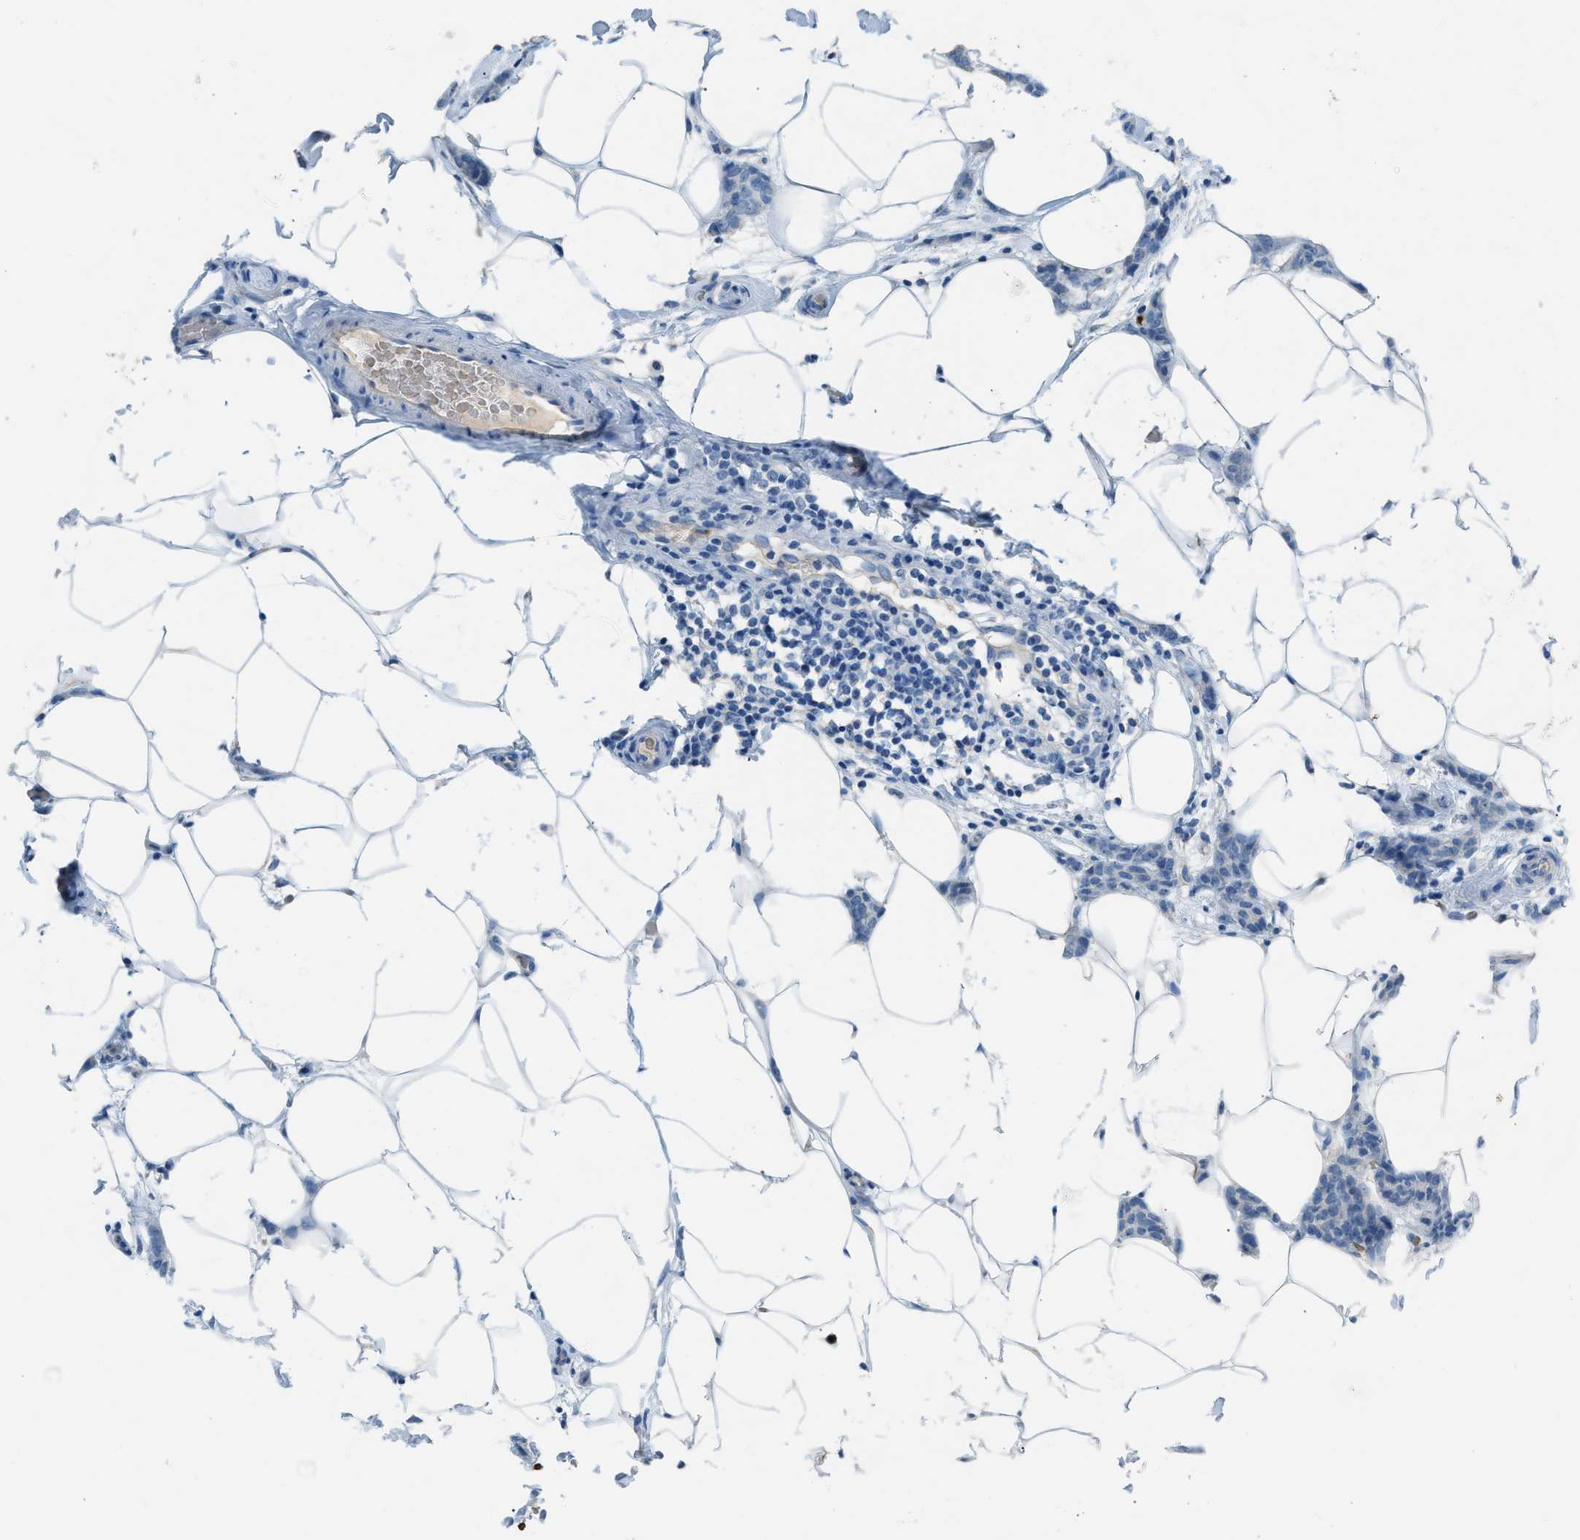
{"staining": {"intensity": "negative", "quantity": "none", "location": "none"}, "tissue": "breast cancer", "cell_type": "Tumor cells", "image_type": "cancer", "snomed": [{"axis": "morphology", "description": "Lobular carcinoma"}, {"axis": "topography", "description": "Skin"}, {"axis": "topography", "description": "Breast"}], "caption": "There is no significant positivity in tumor cells of breast cancer (lobular carcinoma).", "gene": "CFAP77", "patient": {"sex": "female", "age": 46}}